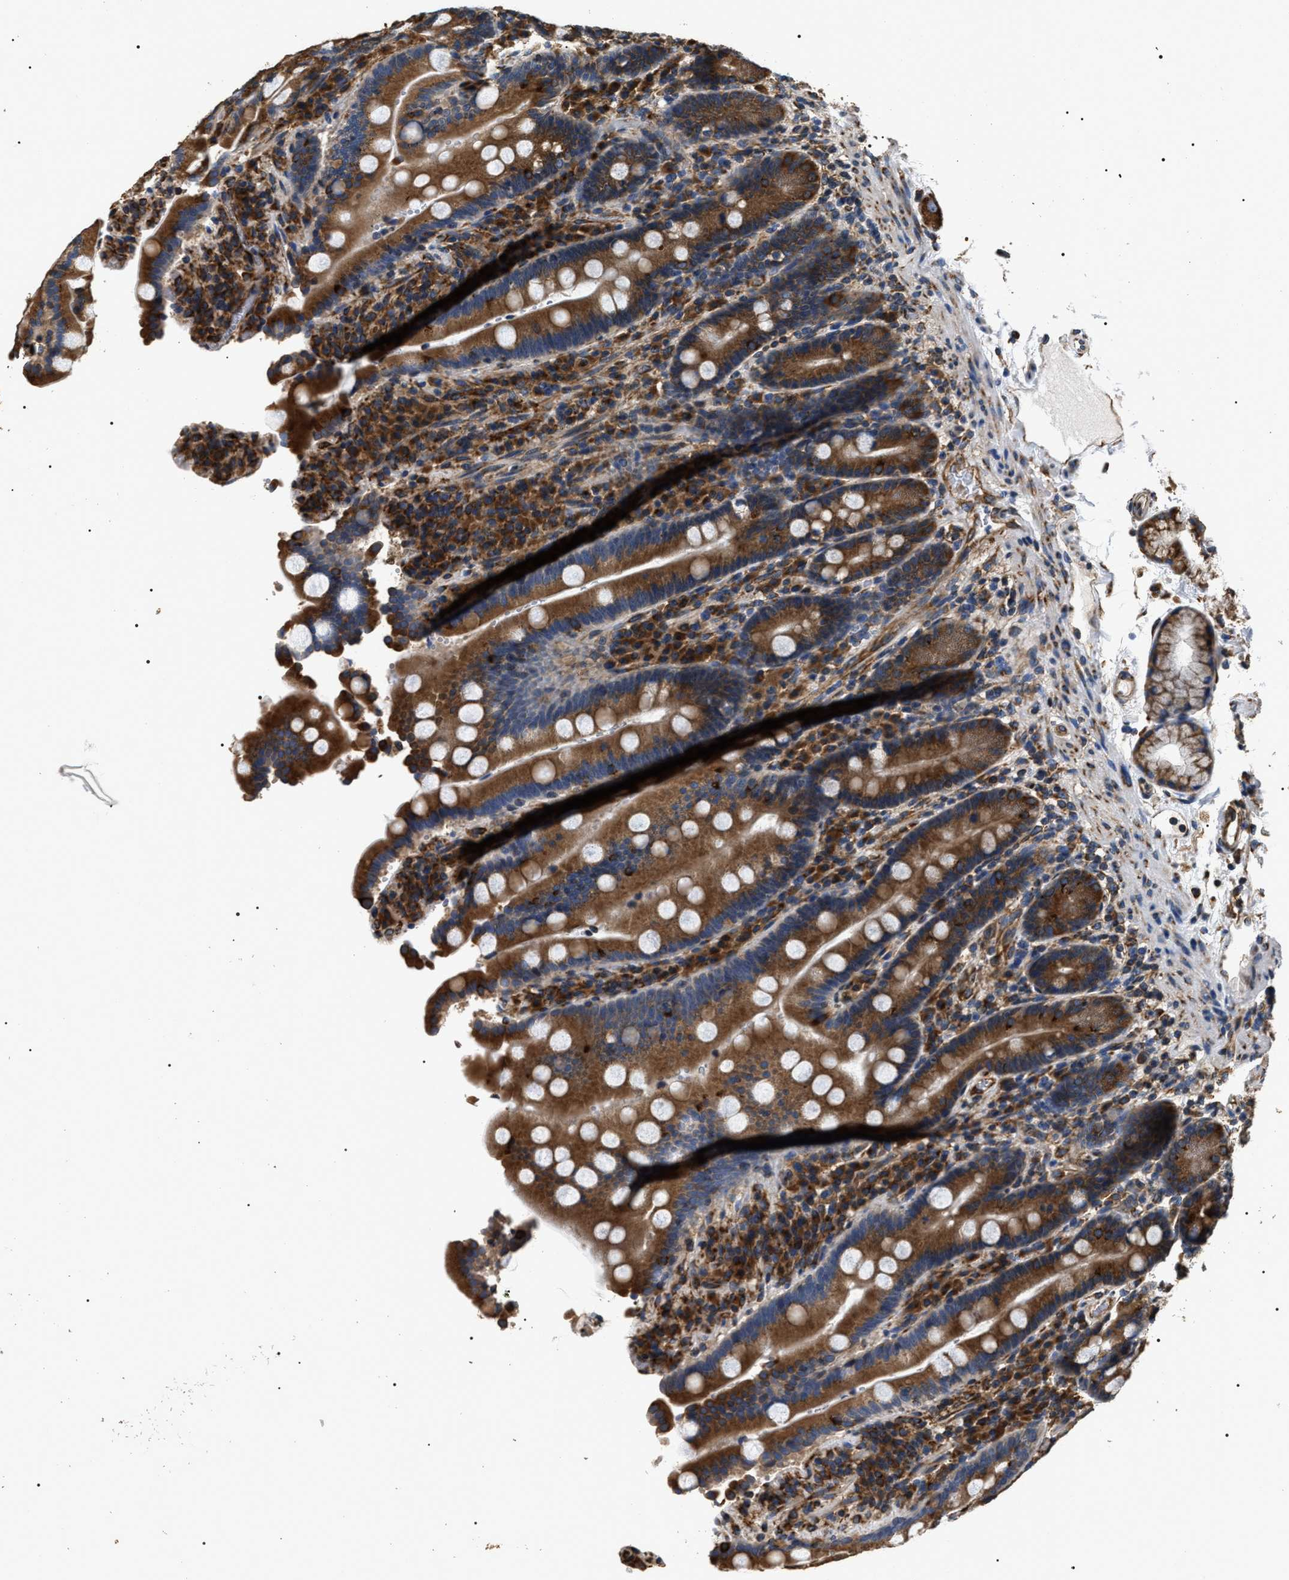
{"staining": {"intensity": "strong", "quantity": ">75%", "location": "cytoplasmic/membranous"}, "tissue": "duodenum", "cell_type": "Glandular cells", "image_type": "normal", "snomed": [{"axis": "morphology", "description": "Normal tissue, NOS"}, {"axis": "topography", "description": "Small intestine, NOS"}], "caption": "Immunohistochemistry (IHC) image of benign duodenum: human duodenum stained using IHC demonstrates high levels of strong protein expression localized specifically in the cytoplasmic/membranous of glandular cells, appearing as a cytoplasmic/membranous brown color.", "gene": "KTN1", "patient": {"sex": "female", "age": 71}}